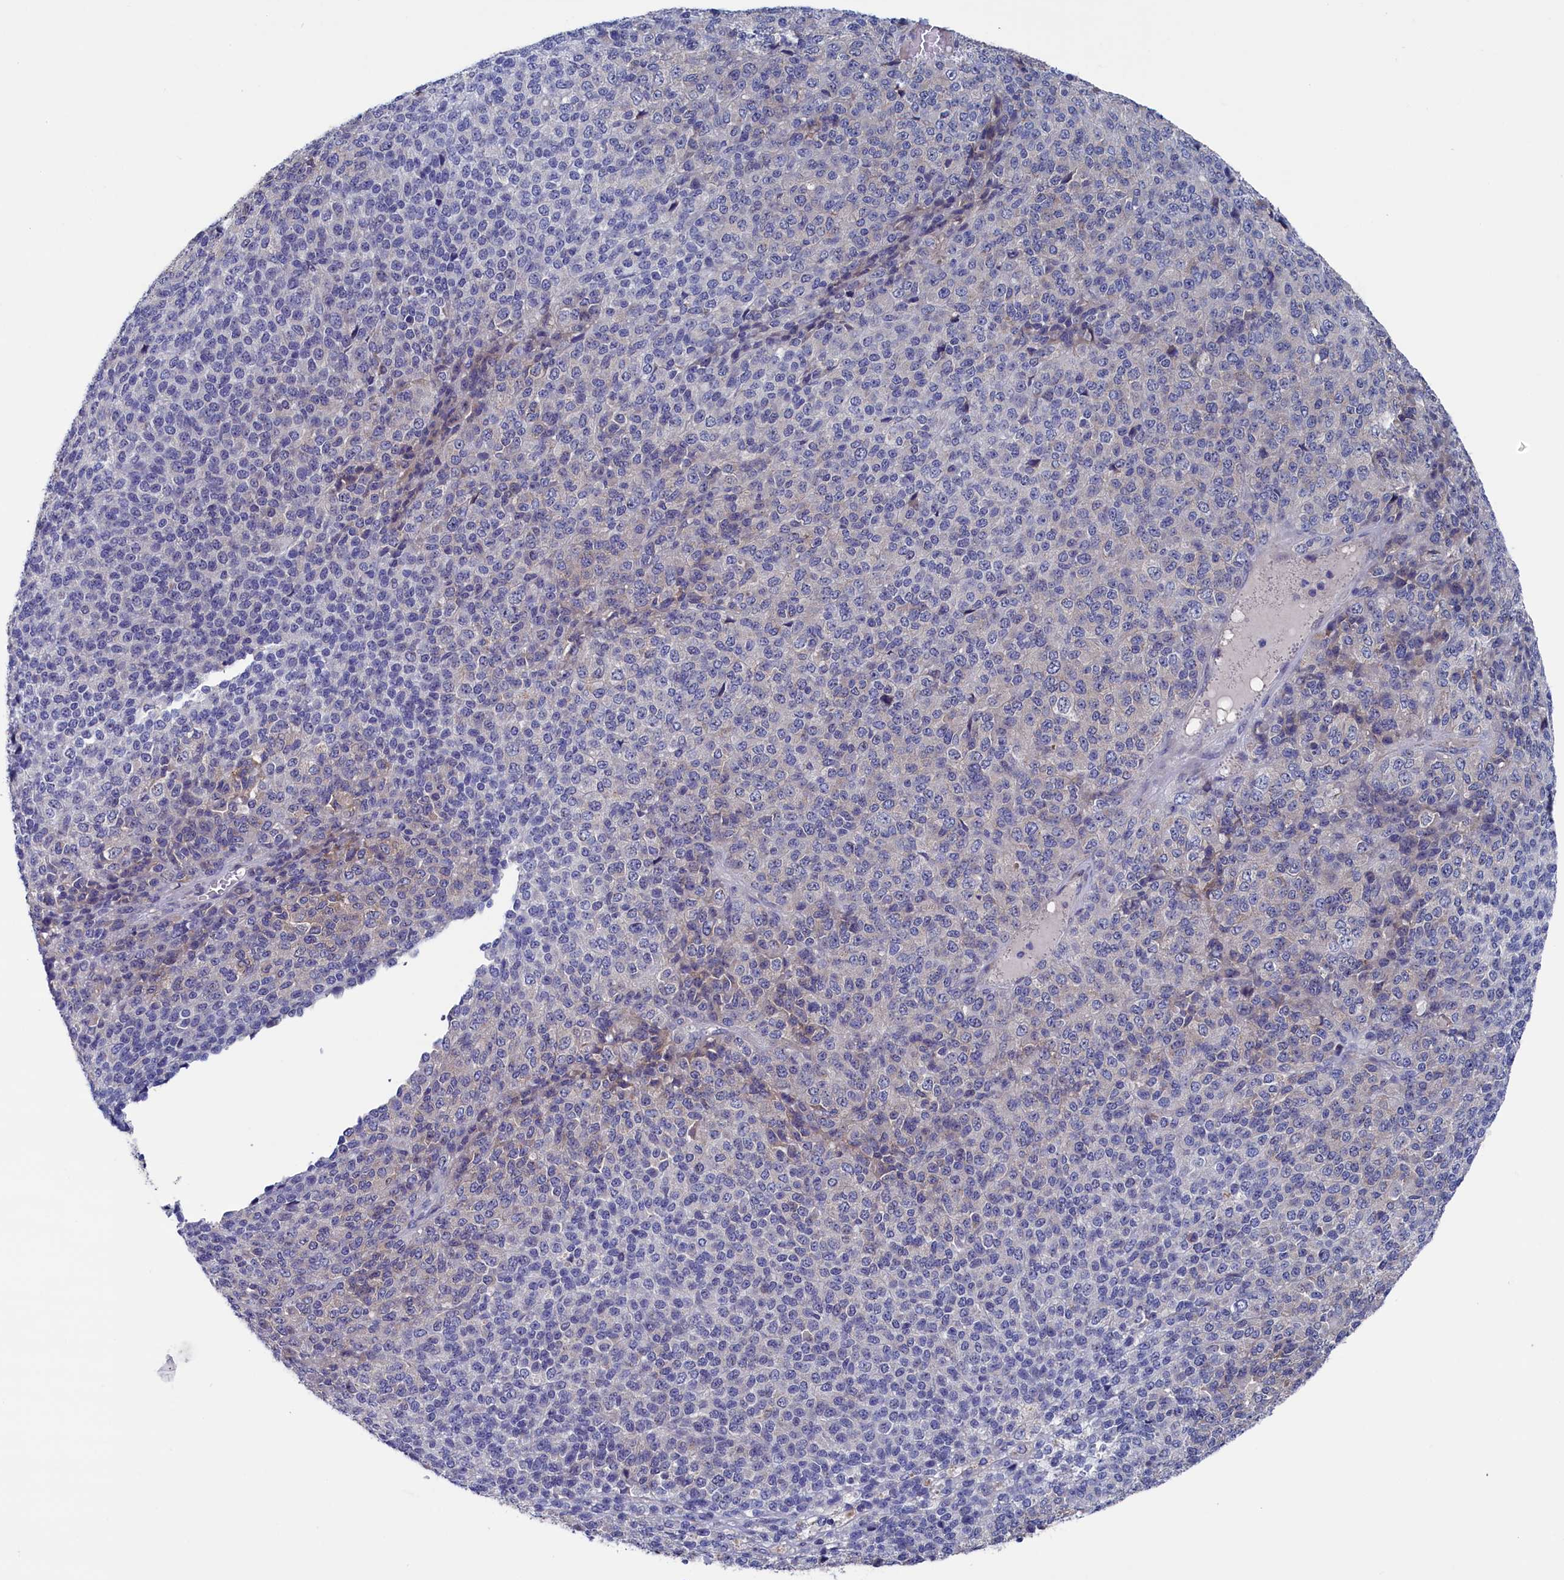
{"staining": {"intensity": "negative", "quantity": "none", "location": "none"}, "tissue": "melanoma", "cell_type": "Tumor cells", "image_type": "cancer", "snomed": [{"axis": "morphology", "description": "Malignant melanoma, Metastatic site"}, {"axis": "topography", "description": "Brain"}], "caption": "The micrograph displays no significant positivity in tumor cells of malignant melanoma (metastatic site). Nuclei are stained in blue.", "gene": "SPATA13", "patient": {"sex": "female", "age": 56}}